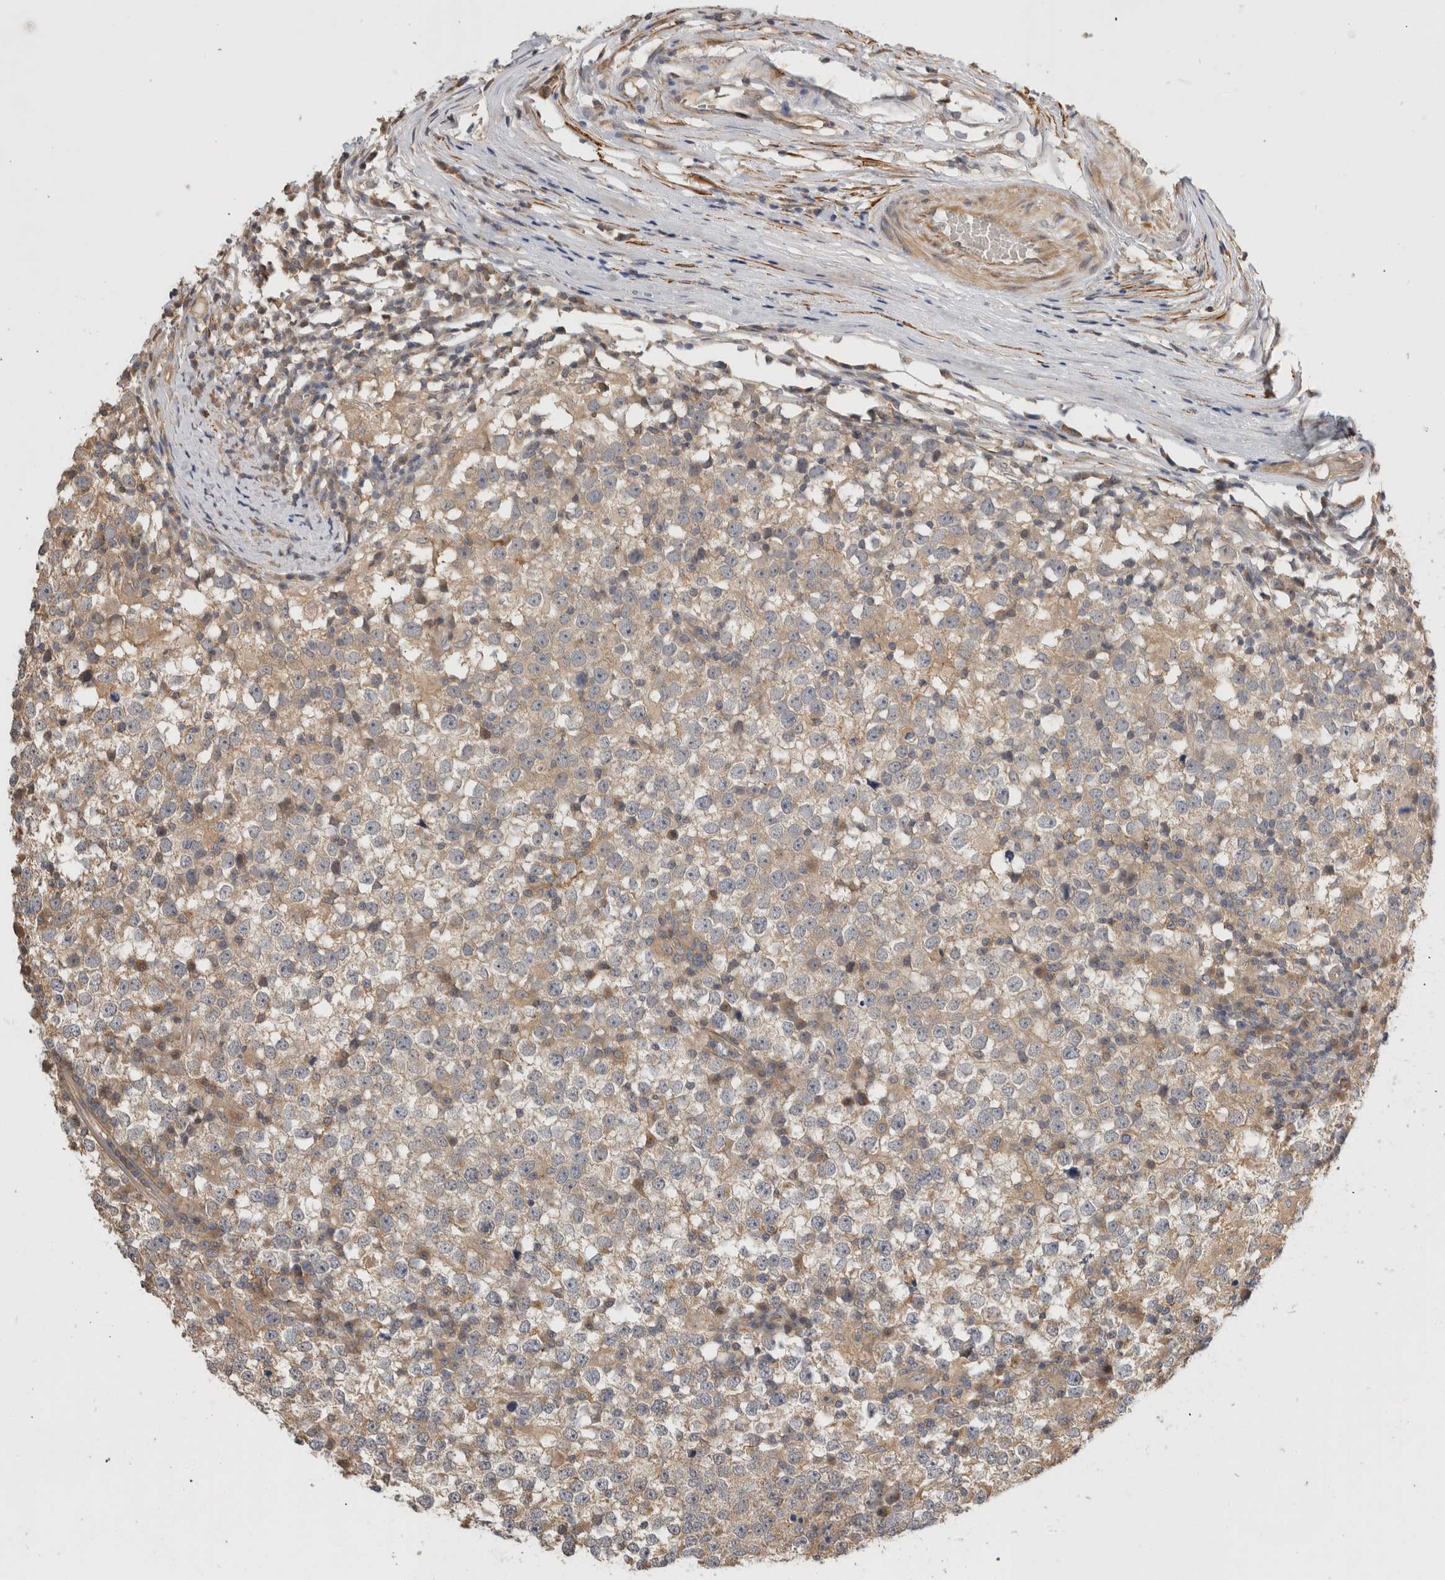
{"staining": {"intensity": "weak", "quantity": "25%-75%", "location": "cytoplasmic/membranous"}, "tissue": "testis cancer", "cell_type": "Tumor cells", "image_type": "cancer", "snomed": [{"axis": "morphology", "description": "Seminoma, NOS"}, {"axis": "topography", "description": "Testis"}], "caption": "Tumor cells display weak cytoplasmic/membranous positivity in about 25%-75% of cells in testis seminoma.", "gene": "PGM1", "patient": {"sex": "male", "age": 65}}